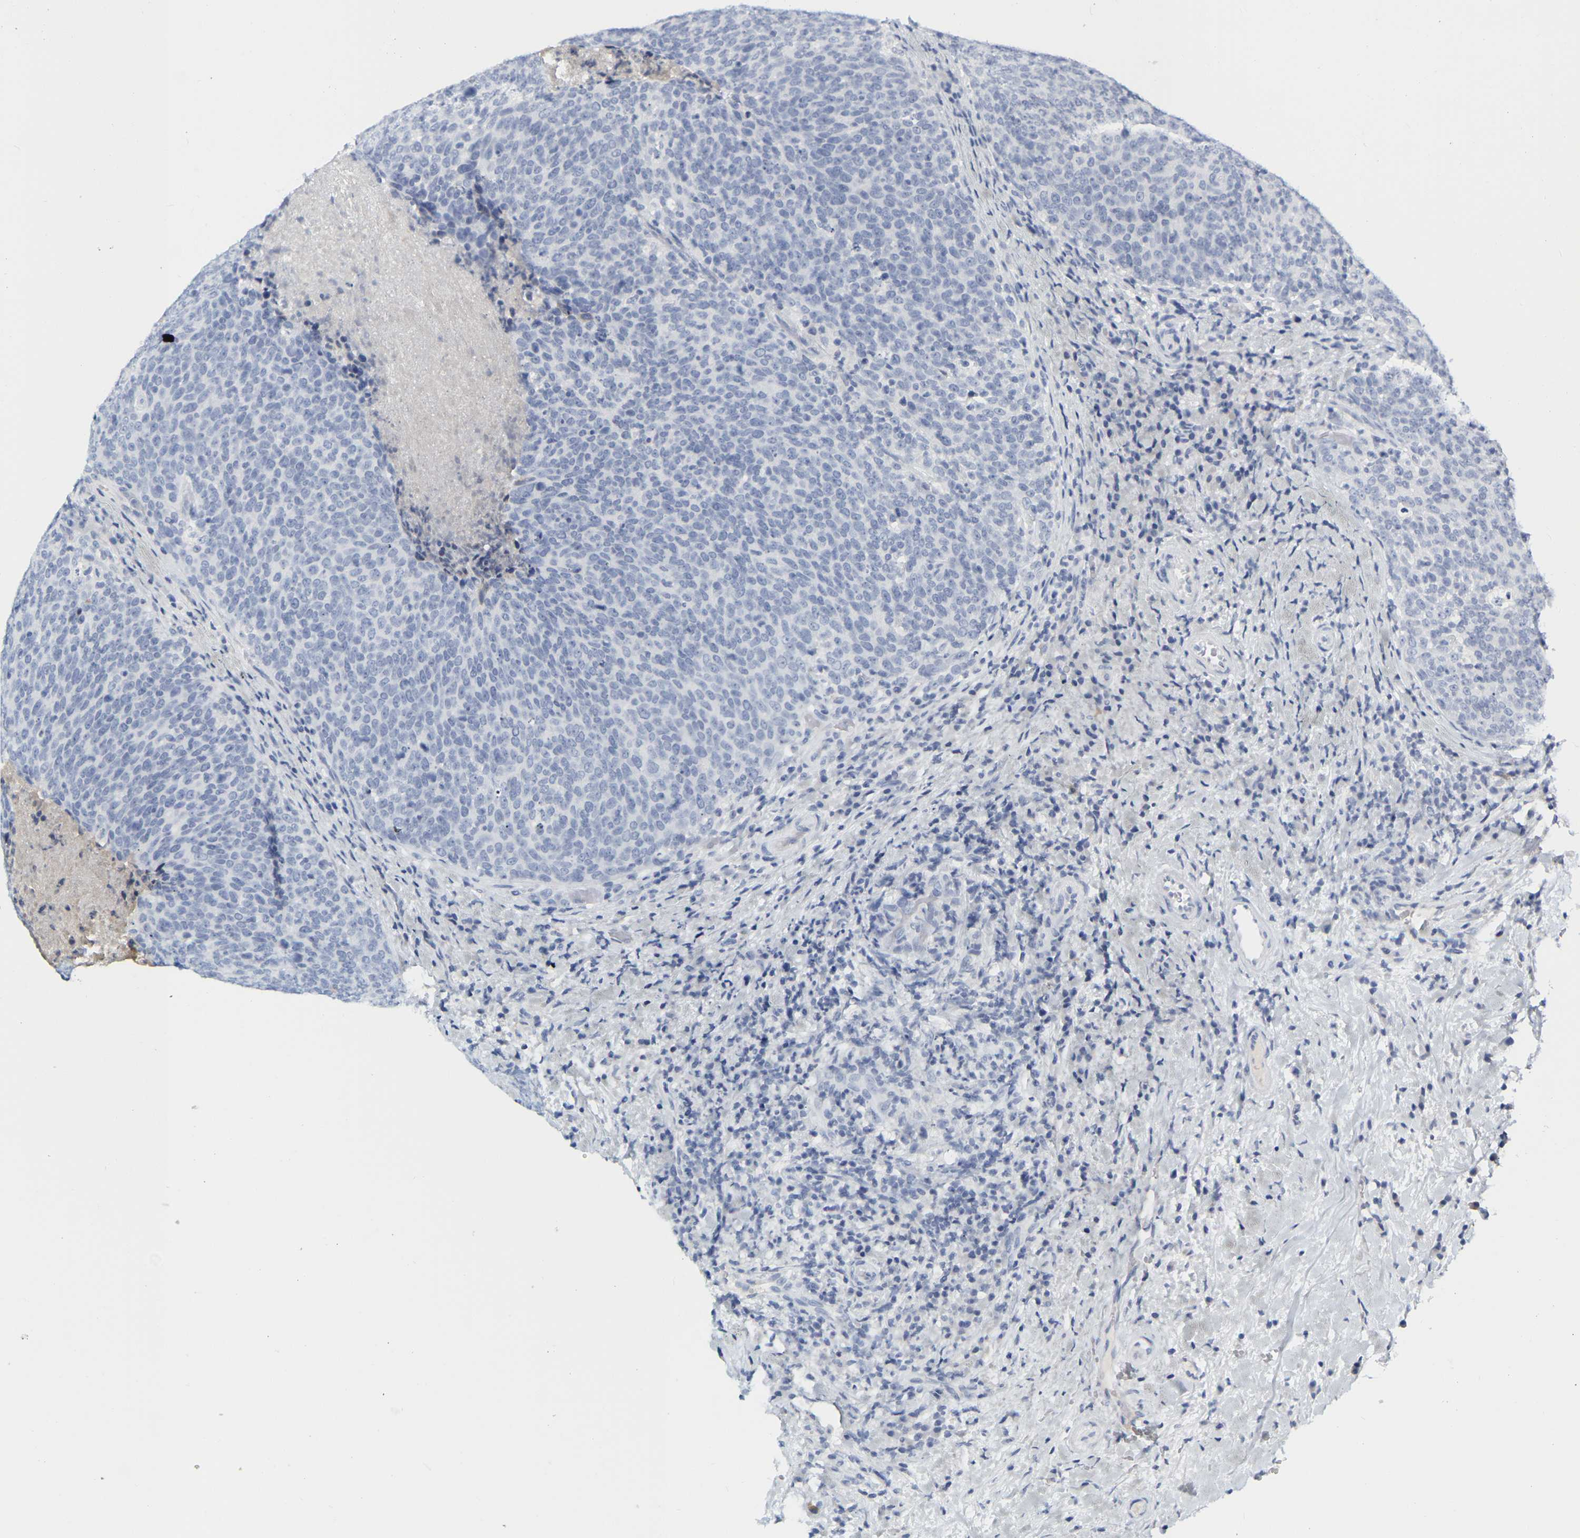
{"staining": {"intensity": "negative", "quantity": "none", "location": "none"}, "tissue": "head and neck cancer", "cell_type": "Tumor cells", "image_type": "cancer", "snomed": [{"axis": "morphology", "description": "Squamous cell carcinoma, NOS"}, {"axis": "morphology", "description": "Squamous cell carcinoma, metastatic, NOS"}, {"axis": "topography", "description": "Lymph node"}, {"axis": "topography", "description": "Head-Neck"}], "caption": "An IHC histopathology image of head and neck cancer (squamous cell carcinoma) is shown. There is no staining in tumor cells of head and neck cancer (squamous cell carcinoma). Brightfield microscopy of immunohistochemistry stained with DAB (brown) and hematoxylin (blue), captured at high magnification.", "gene": "GNAS", "patient": {"sex": "male", "age": 62}}